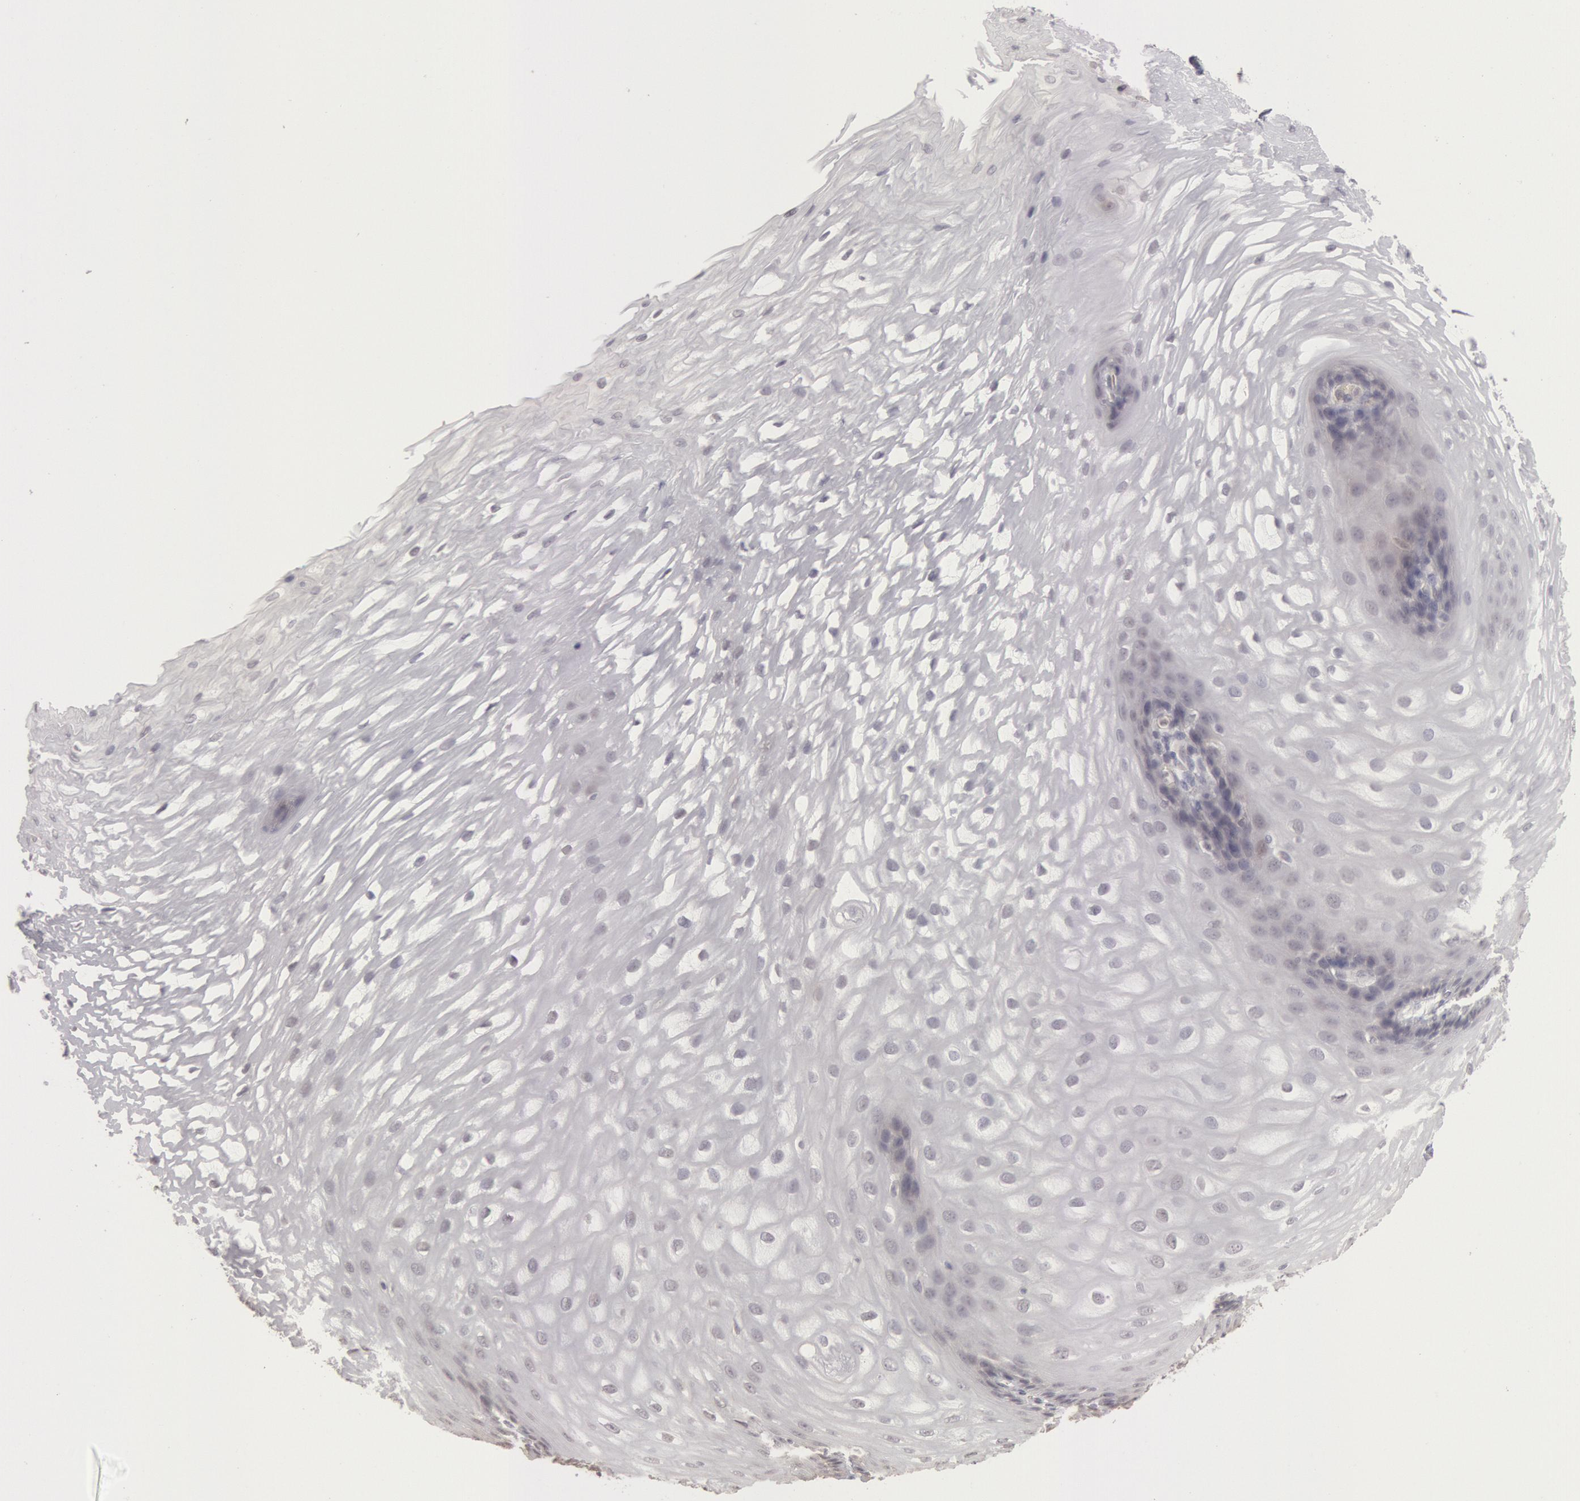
{"staining": {"intensity": "negative", "quantity": "none", "location": "none"}, "tissue": "esophagus", "cell_type": "Squamous epithelial cells", "image_type": "normal", "snomed": [{"axis": "morphology", "description": "Normal tissue, NOS"}, {"axis": "morphology", "description": "Adenocarcinoma, NOS"}, {"axis": "topography", "description": "Esophagus"}, {"axis": "topography", "description": "Stomach"}], "caption": "This photomicrograph is of unremarkable esophagus stained with immunohistochemistry to label a protein in brown with the nuclei are counter-stained blue. There is no expression in squamous epithelial cells. Nuclei are stained in blue.", "gene": "RIMBP3B", "patient": {"sex": "male", "age": 62}}